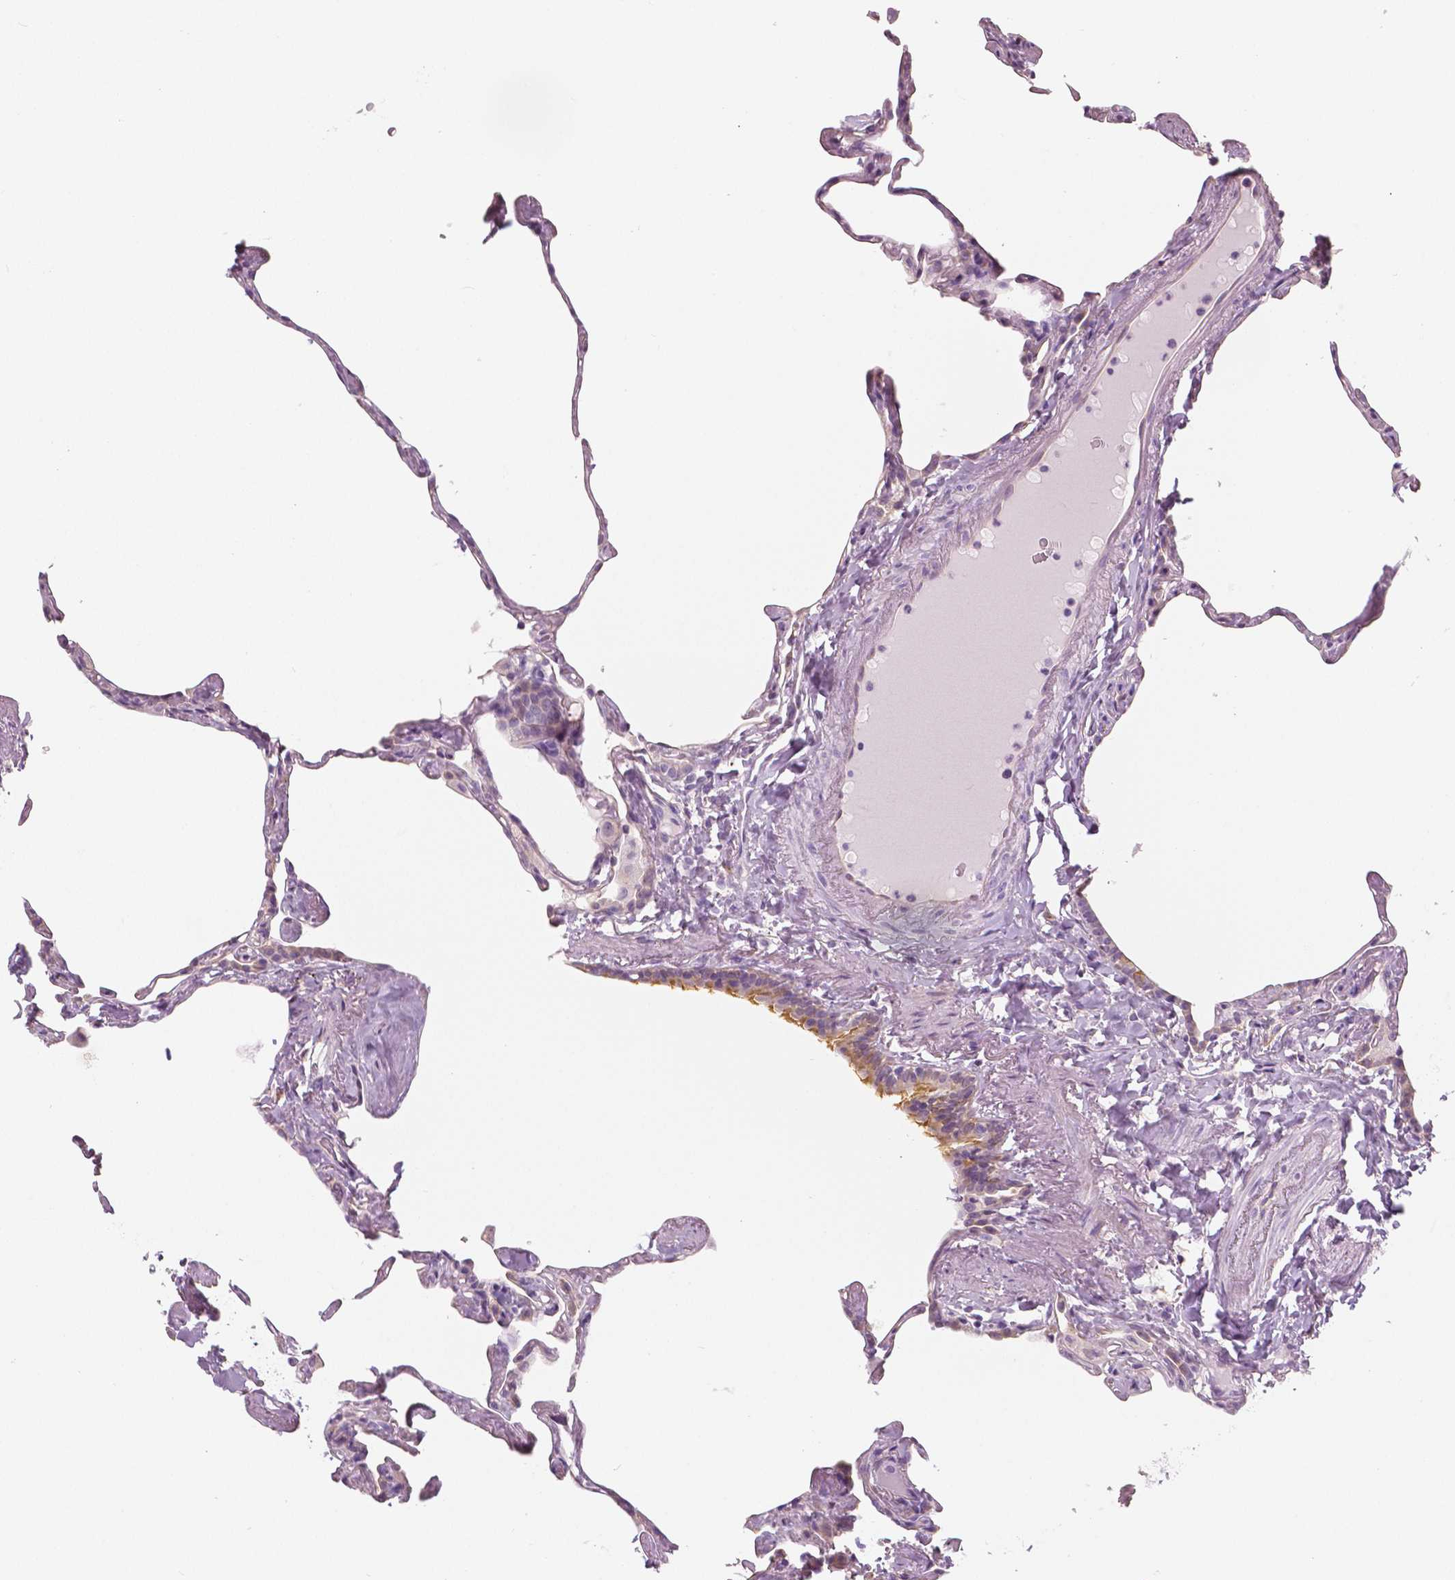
{"staining": {"intensity": "negative", "quantity": "none", "location": "none"}, "tissue": "lung", "cell_type": "Alveolar cells", "image_type": "normal", "snomed": [{"axis": "morphology", "description": "Normal tissue, NOS"}, {"axis": "topography", "description": "Lung"}], "caption": "Human lung stained for a protein using immunohistochemistry exhibits no expression in alveolar cells.", "gene": "SLC24A1", "patient": {"sex": "male", "age": 65}}